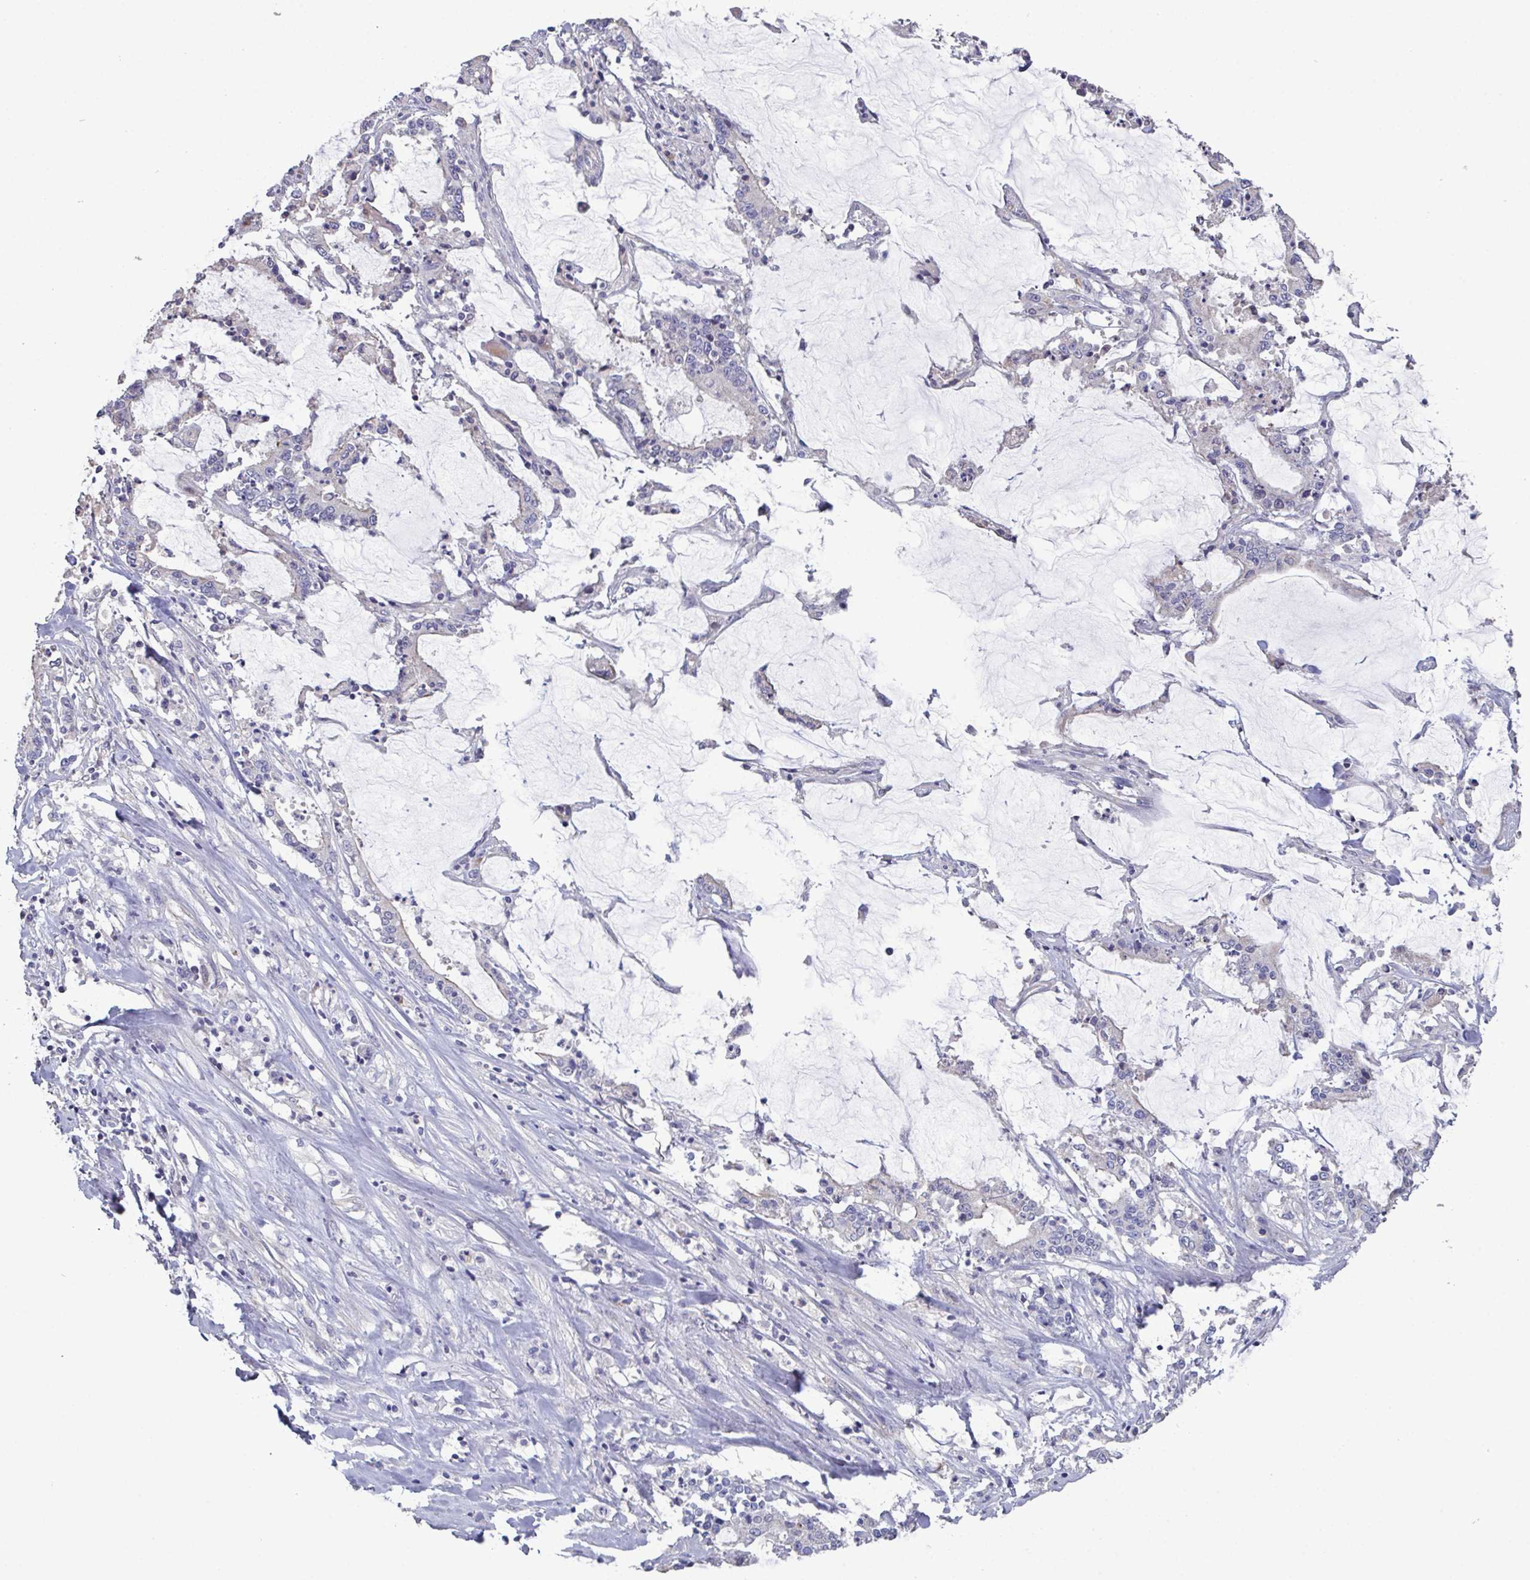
{"staining": {"intensity": "negative", "quantity": "none", "location": "none"}, "tissue": "stomach cancer", "cell_type": "Tumor cells", "image_type": "cancer", "snomed": [{"axis": "morphology", "description": "Adenocarcinoma, NOS"}, {"axis": "topography", "description": "Stomach, upper"}], "caption": "DAB immunohistochemical staining of human stomach adenocarcinoma exhibits no significant staining in tumor cells.", "gene": "GLDC", "patient": {"sex": "male", "age": 68}}